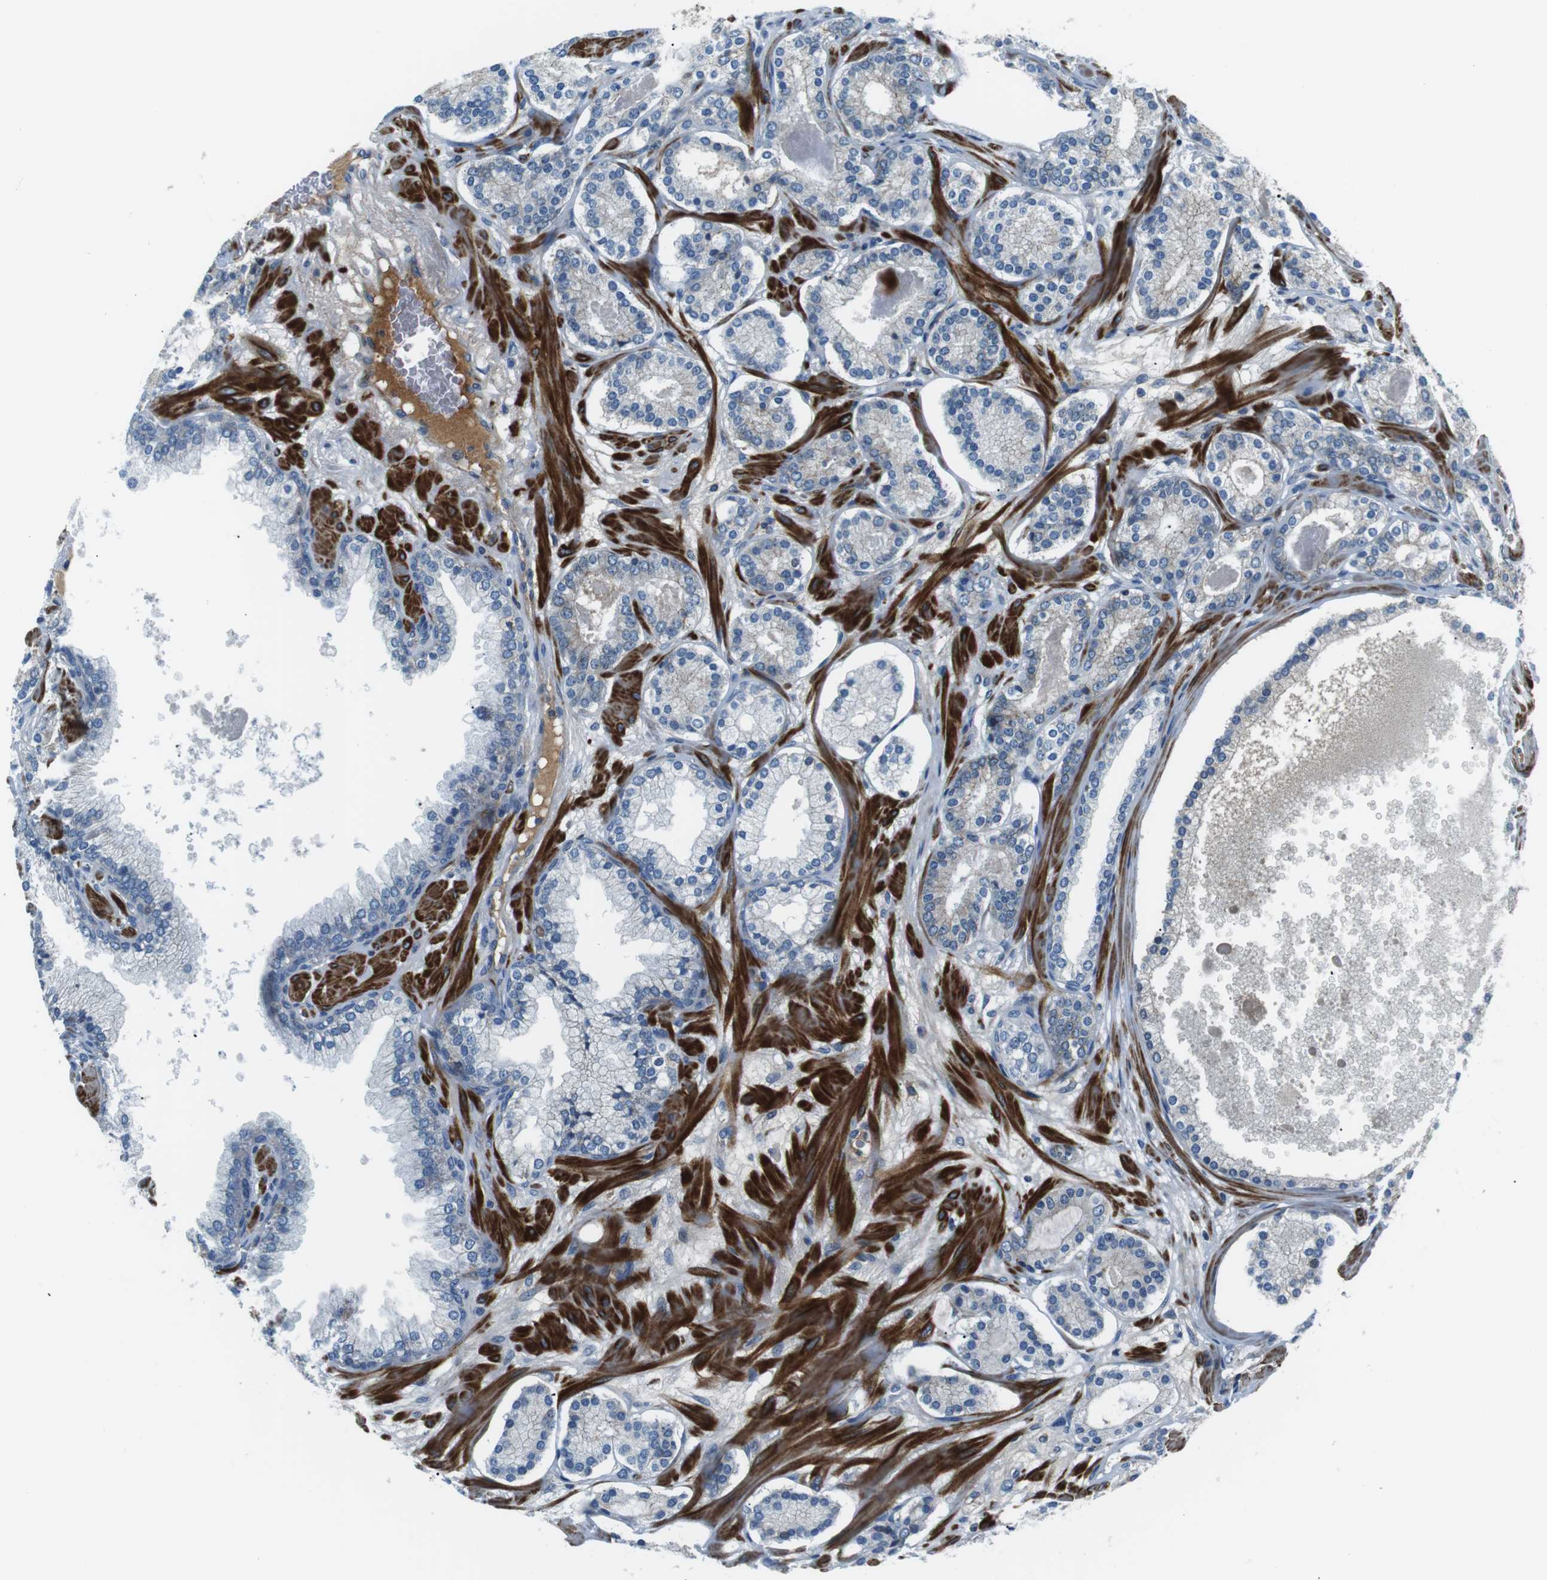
{"staining": {"intensity": "negative", "quantity": "none", "location": "none"}, "tissue": "prostate cancer", "cell_type": "Tumor cells", "image_type": "cancer", "snomed": [{"axis": "morphology", "description": "Adenocarcinoma, Low grade"}, {"axis": "topography", "description": "Prostate"}], "caption": "This is an IHC image of human prostate cancer (low-grade adenocarcinoma). There is no staining in tumor cells.", "gene": "ARVCF", "patient": {"sex": "male", "age": 63}}